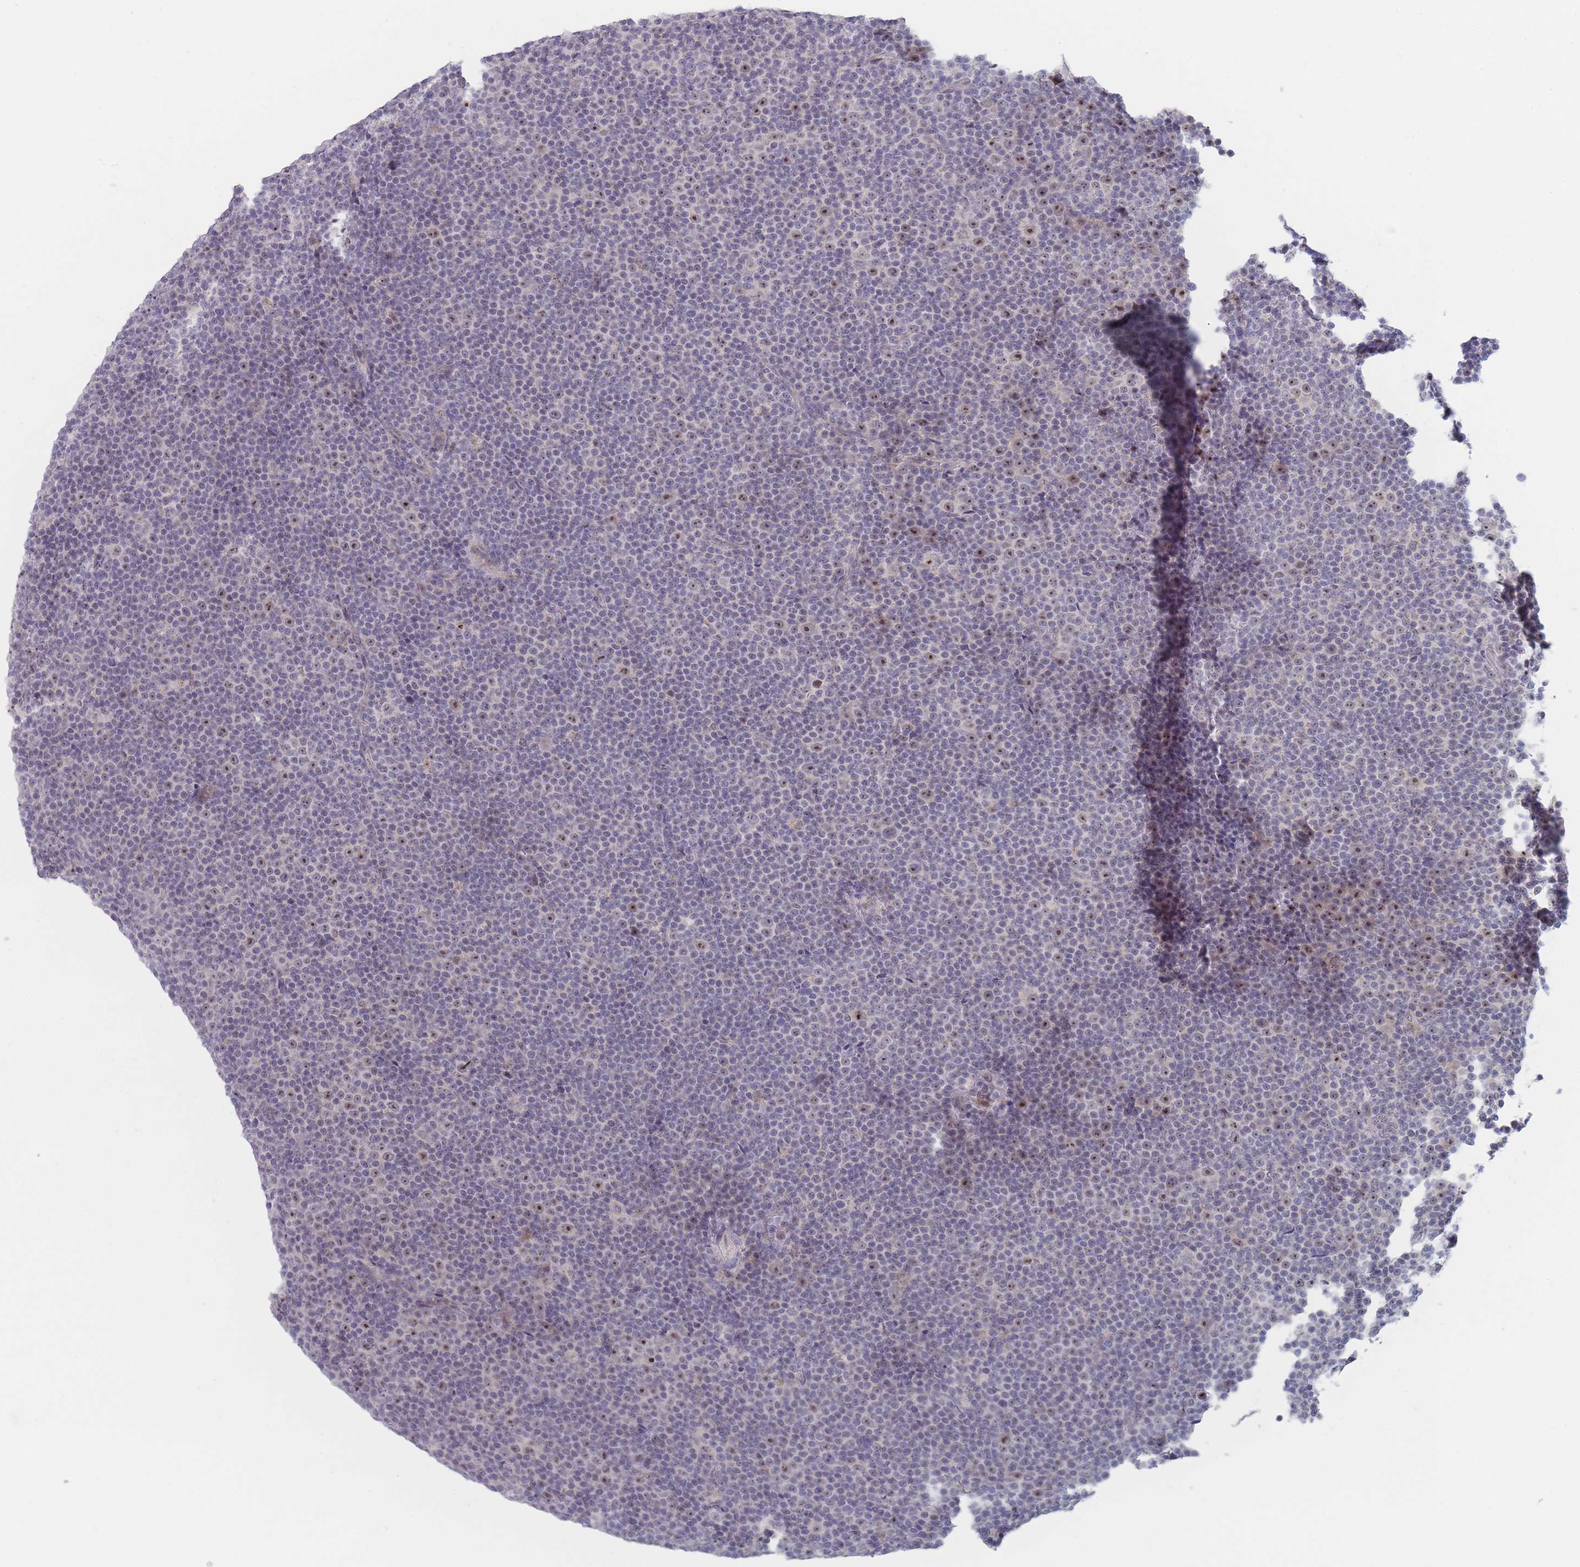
{"staining": {"intensity": "moderate", "quantity": "<25%", "location": "nuclear"}, "tissue": "lymphoma", "cell_type": "Tumor cells", "image_type": "cancer", "snomed": [{"axis": "morphology", "description": "Malignant lymphoma, non-Hodgkin's type, Low grade"}, {"axis": "topography", "description": "Lymph node"}], "caption": "The immunohistochemical stain shows moderate nuclear positivity in tumor cells of low-grade malignant lymphoma, non-Hodgkin's type tissue.", "gene": "RNF8", "patient": {"sex": "female", "age": 67}}